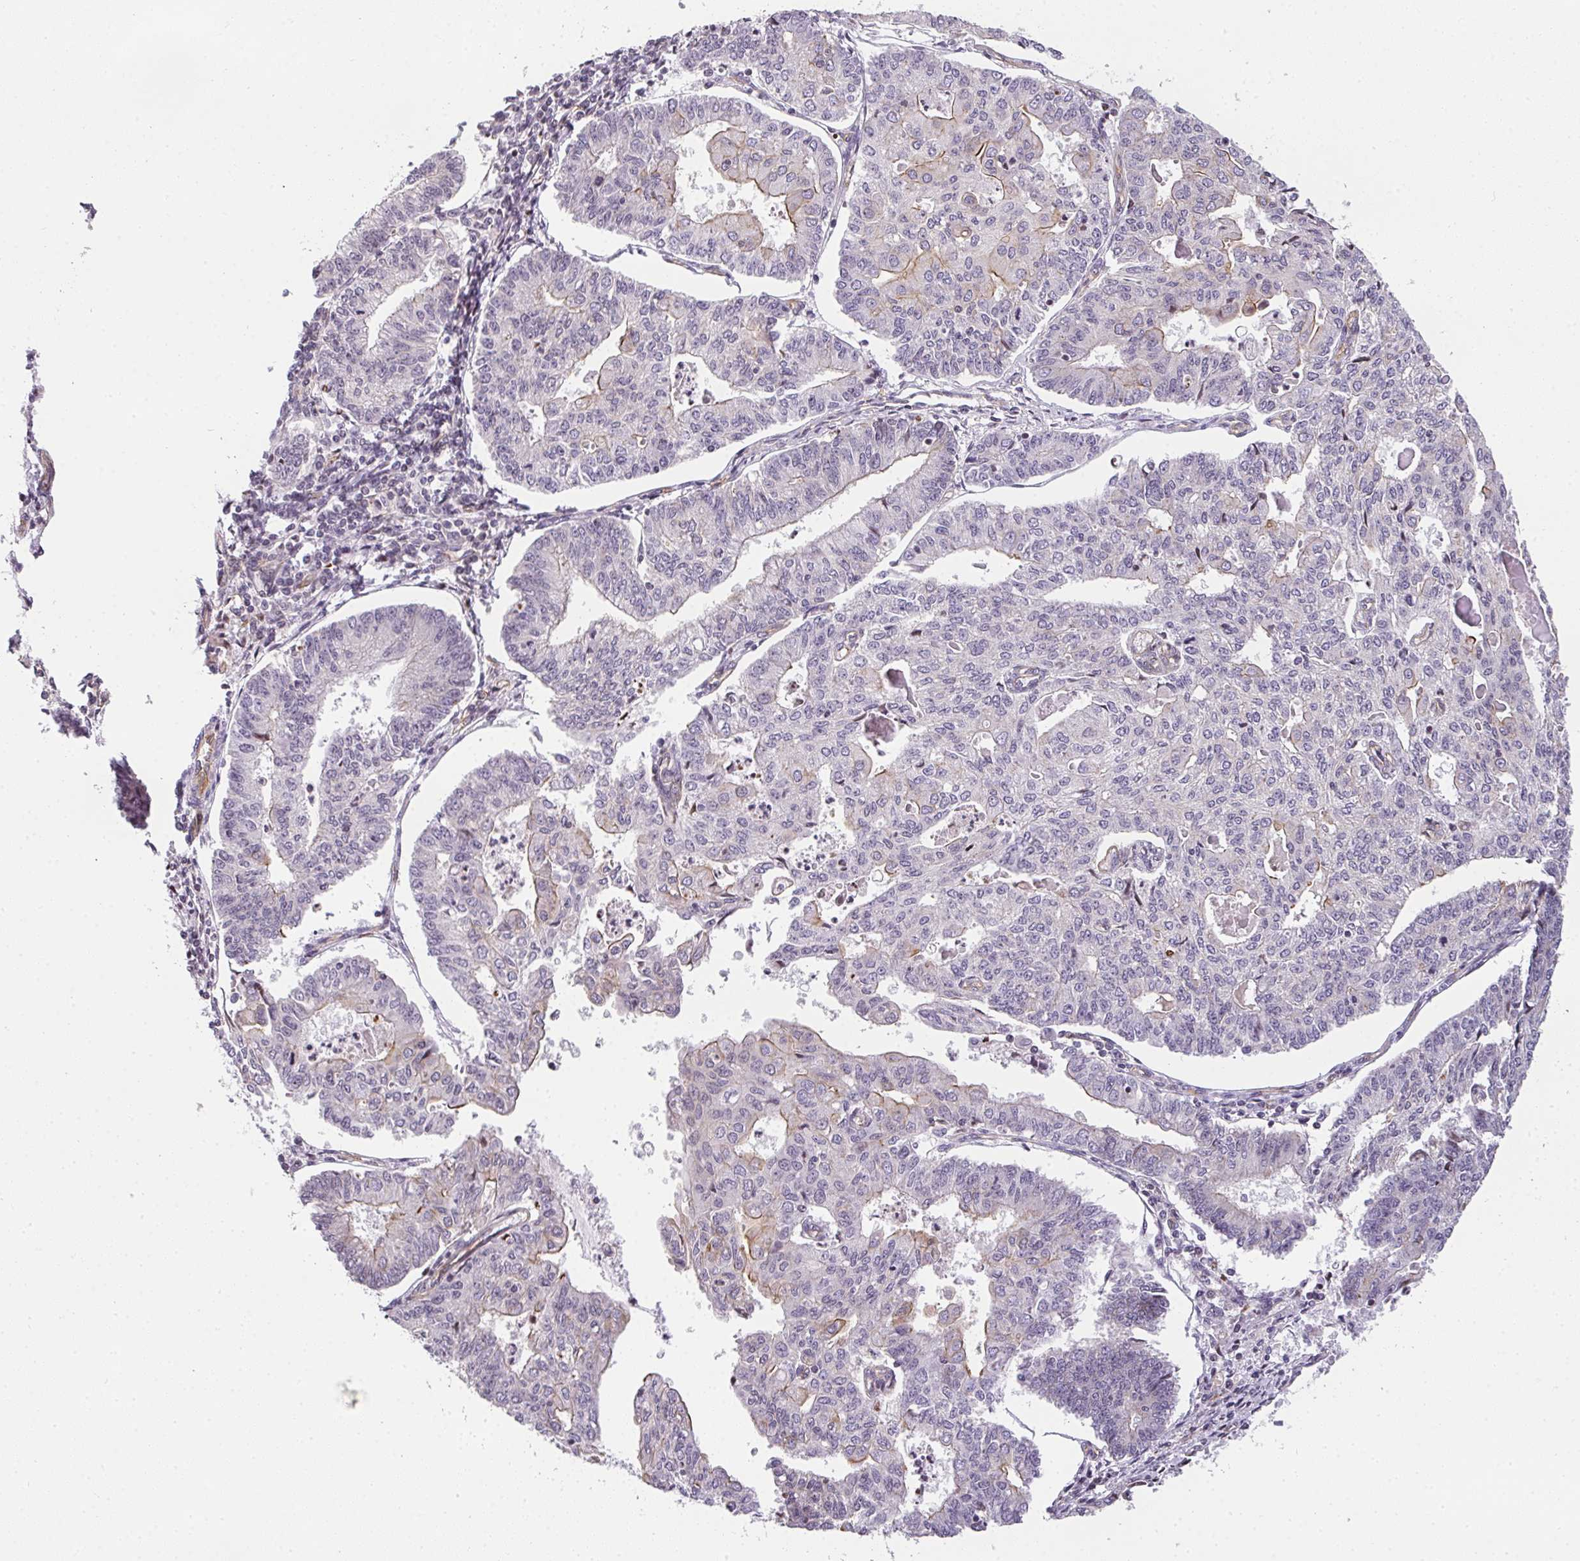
{"staining": {"intensity": "weak", "quantity": "<25%", "location": "cytoplasmic/membranous"}, "tissue": "endometrial cancer", "cell_type": "Tumor cells", "image_type": "cancer", "snomed": [{"axis": "morphology", "description": "Adenocarcinoma, NOS"}, {"axis": "topography", "description": "Endometrium"}], "caption": "IHC image of neoplastic tissue: human endometrial cancer stained with DAB shows no significant protein expression in tumor cells. (DAB immunohistochemistry, high magnification).", "gene": "OR11H4", "patient": {"sex": "female", "age": 56}}